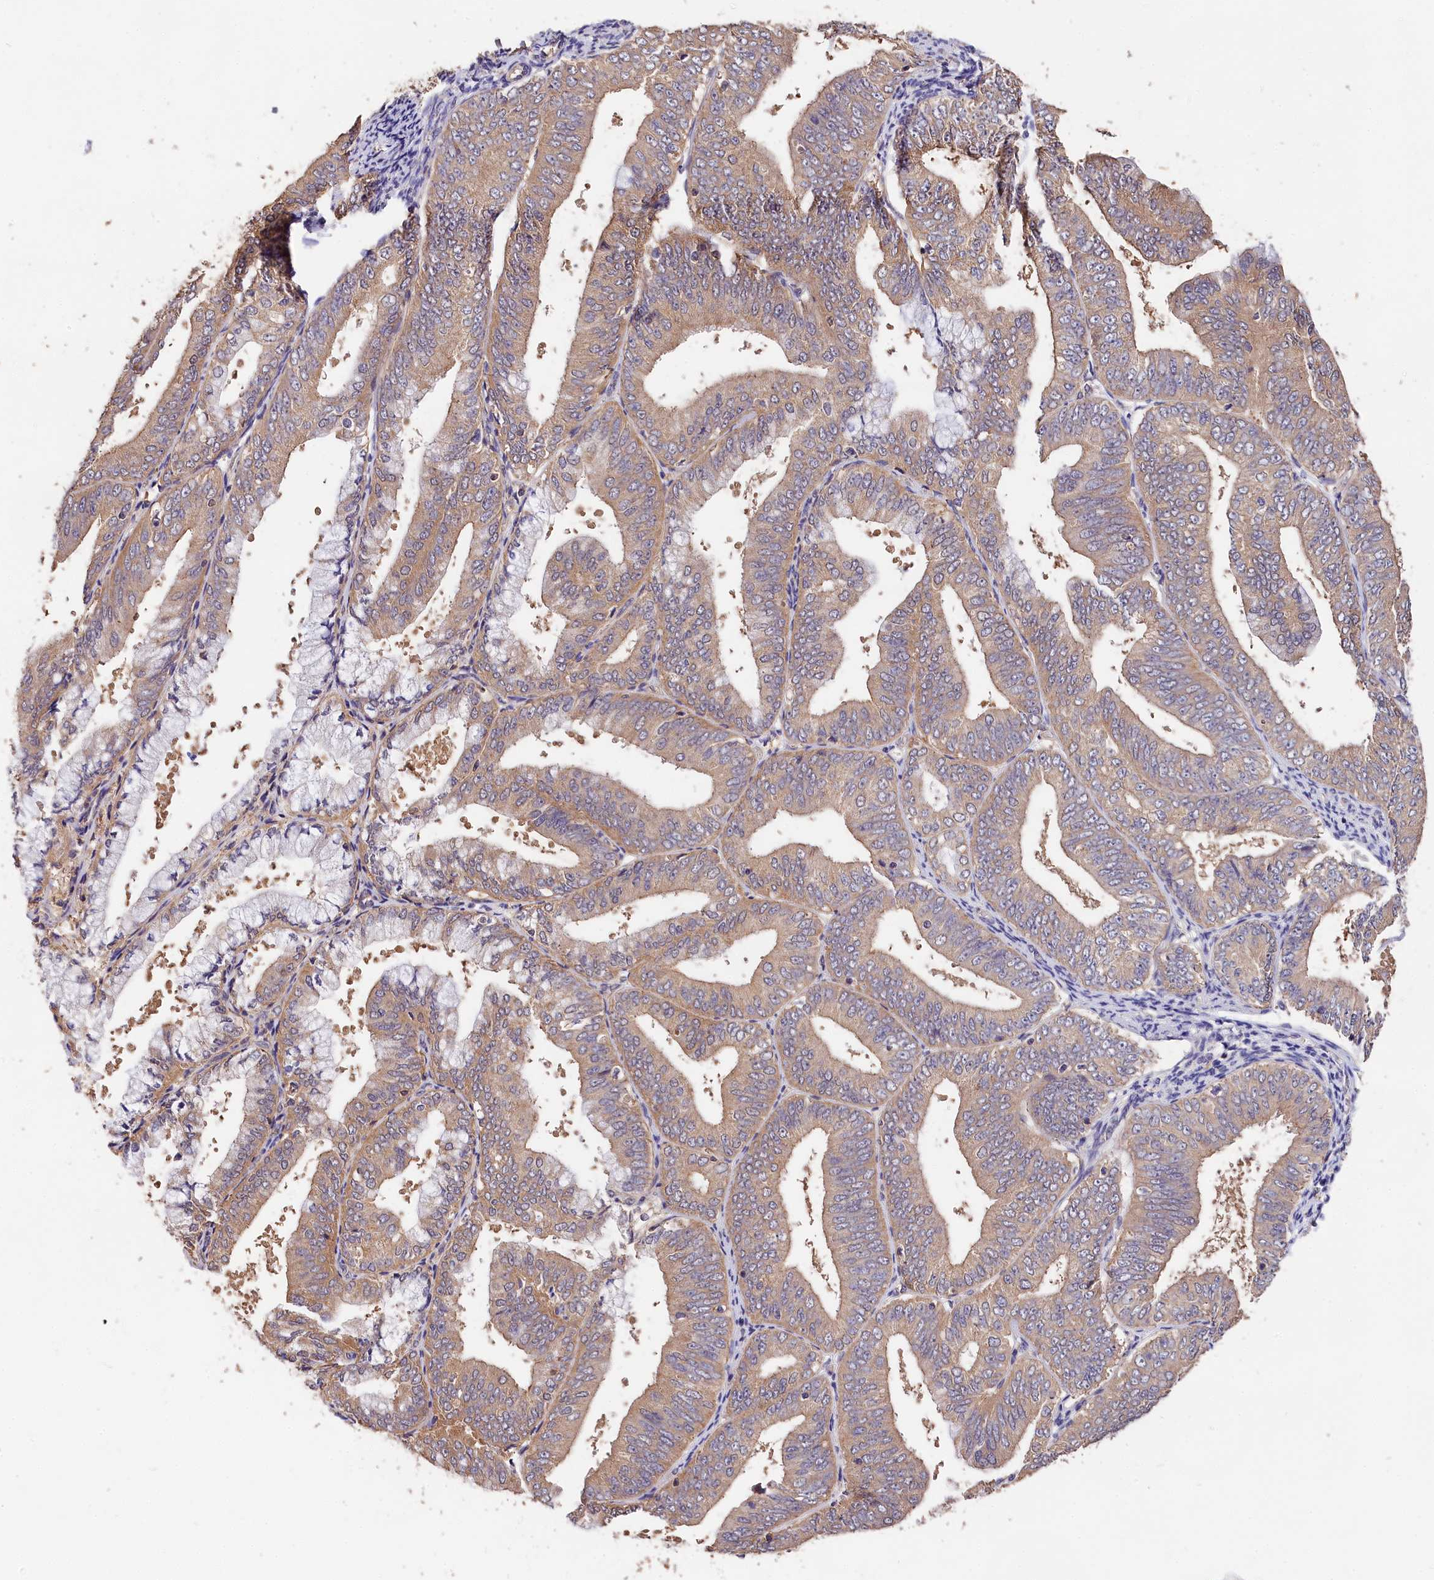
{"staining": {"intensity": "moderate", "quantity": ">75%", "location": "cytoplasmic/membranous"}, "tissue": "endometrial cancer", "cell_type": "Tumor cells", "image_type": "cancer", "snomed": [{"axis": "morphology", "description": "Adenocarcinoma, NOS"}, {"axis": "topography", "description": "Endometrium"}], "caption": "DAB (3,3'-diaminobenzidine) immunohistochemical staining of endometrial cancer (adenocarcinoma) demonstrates moderate cytoplasmic/membranous protein expression in approximately >75% of tumor cells. (DAB IHC, brown staining for protein, blue staining for nuclei).", "gene": "OAS3", "patient": {"sex": "female", "age": 63}}